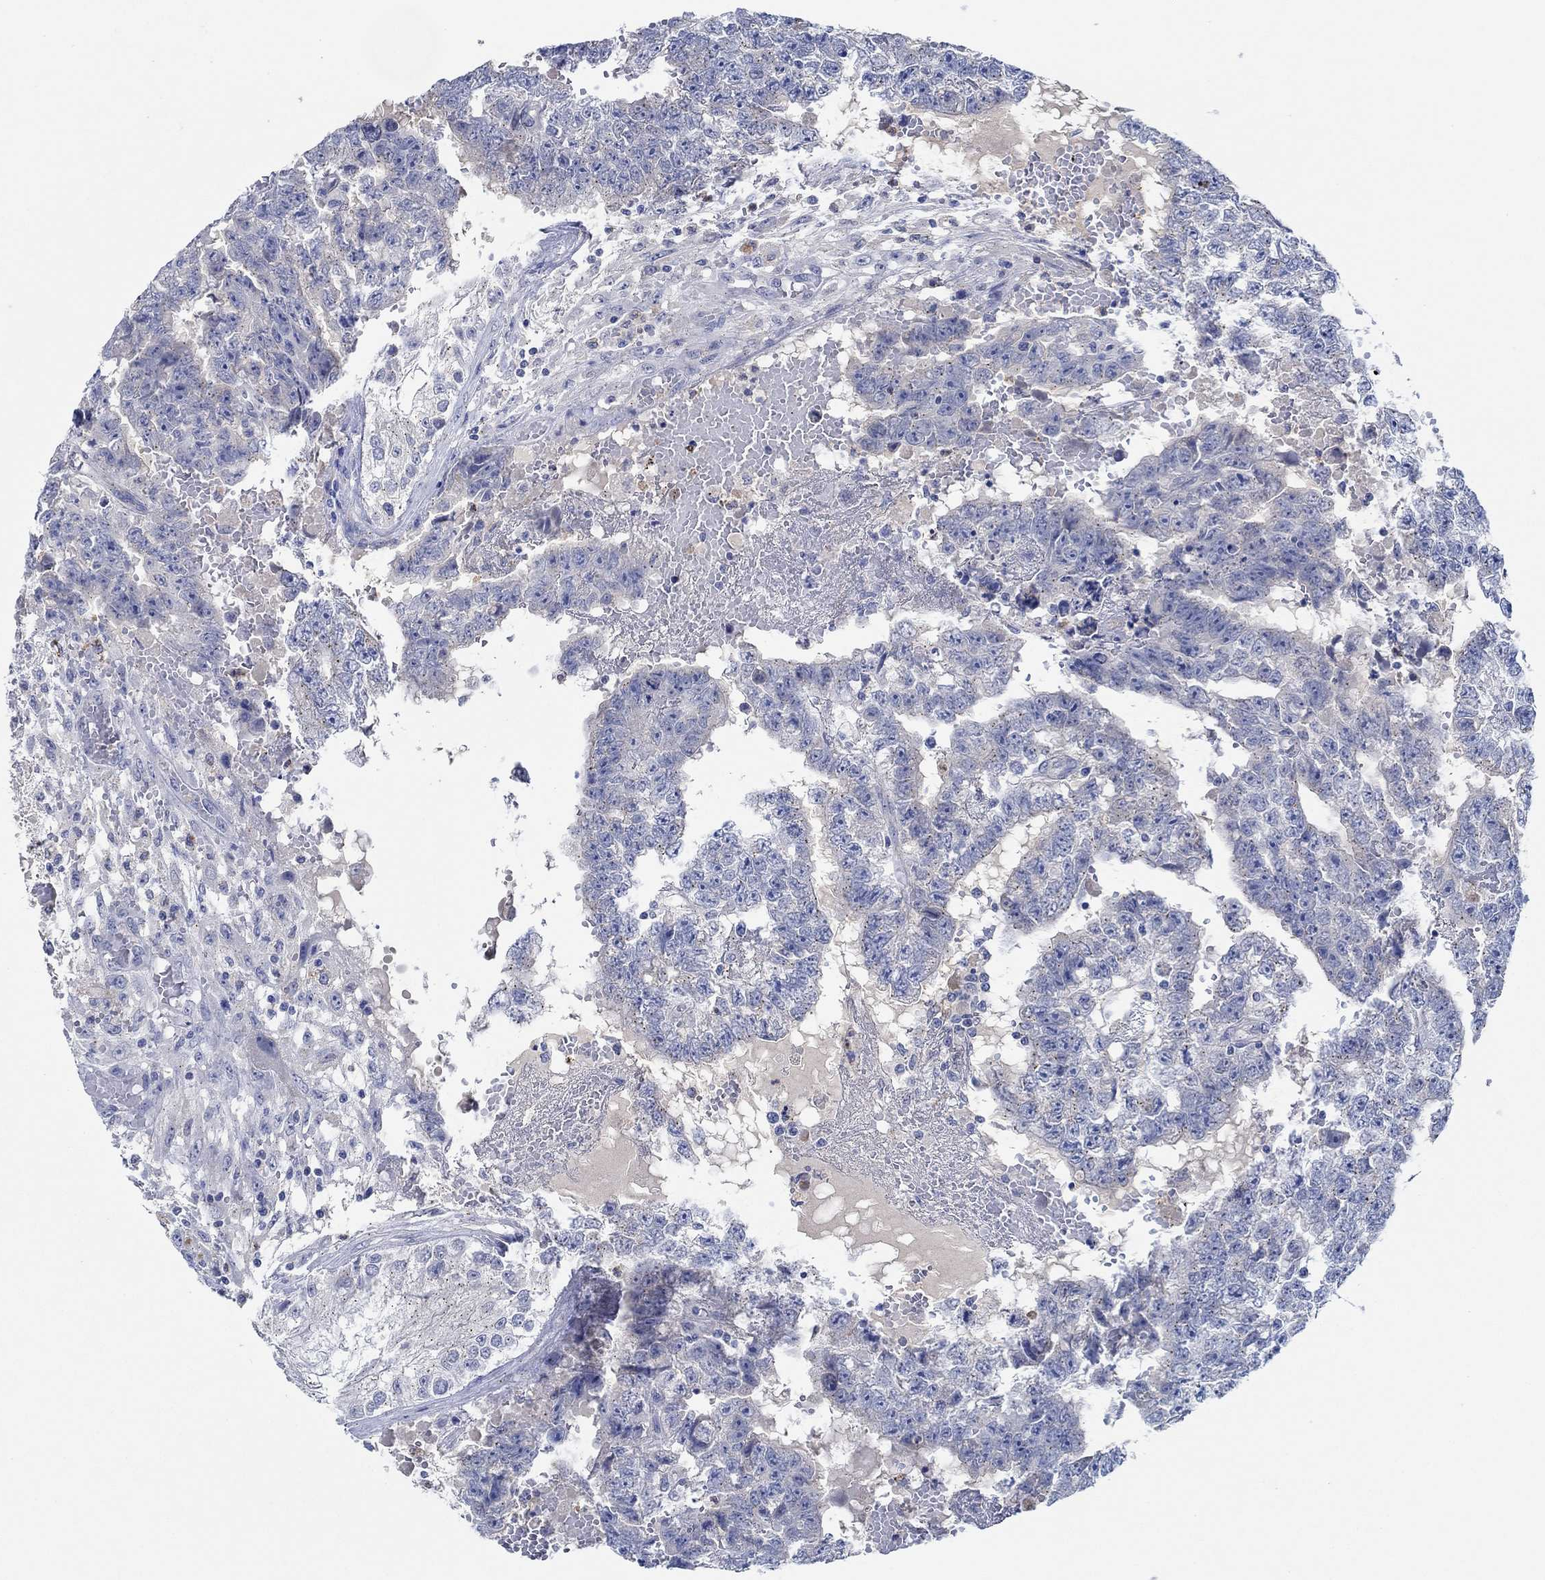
{"staining": {"intensity": "negative", "quantity": "none", "location": "none"}, "tissue": "testis cancer", "cell_type": "Tumor cells", "image_type": "cancer", "snomed": [{"axis": "morphology", "description": "Carcinoma, Embryonal, NOS"}, {"axis": "topography", "description": "Testis"}], "caption": "This is an immunohistochemistry photomicrograph of human testis cancer (embryonal carcinoma). There is no positivity in tumor cells.", "gene": "CPM", "patient": {"sex": "male", "age": 25}}